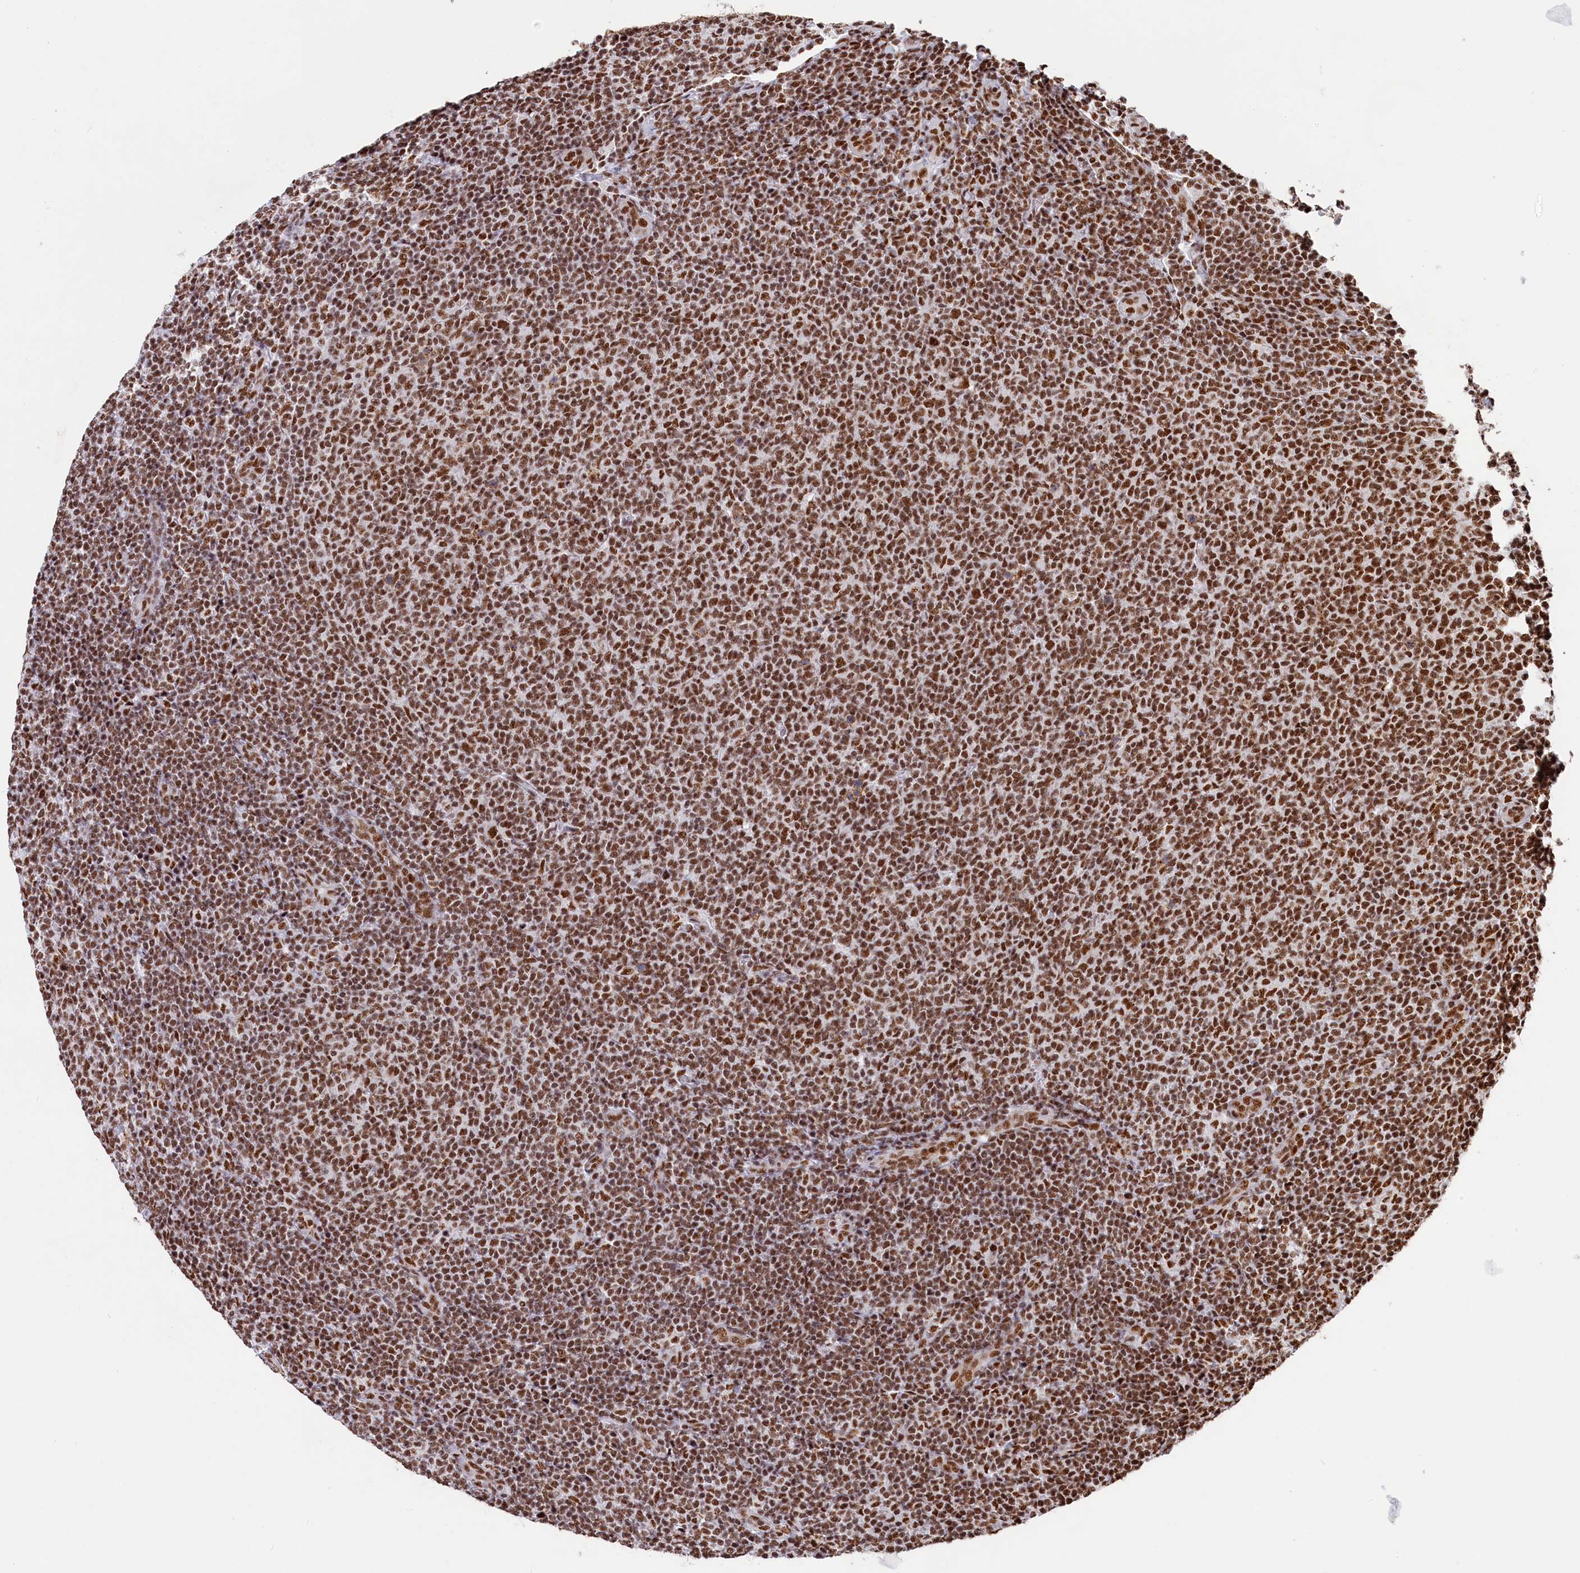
{"staining": {"intensity": "strong", "quantity": ">75%", "location": "nuclear"}, "tissue": "lymphoma", "cell_type": "Tumor cells", "image_type": "cancer", "snomed": [{"axis": "morphology", "description": "Malignant lymphoma, non-Hodgkin's type, Low grade"}, {"axis": "topography", "description": "Lymph node"}], "caption": "Immunohistochemistry (IHC) (DAB (3,3'-diaminobenzidine)) staining of human lymphoma reveals strong nuclear protein expression in approximately >75% of tumor cells.", "gene": "SNRNP70", "patient": {"sex": "male", "age": 66}}